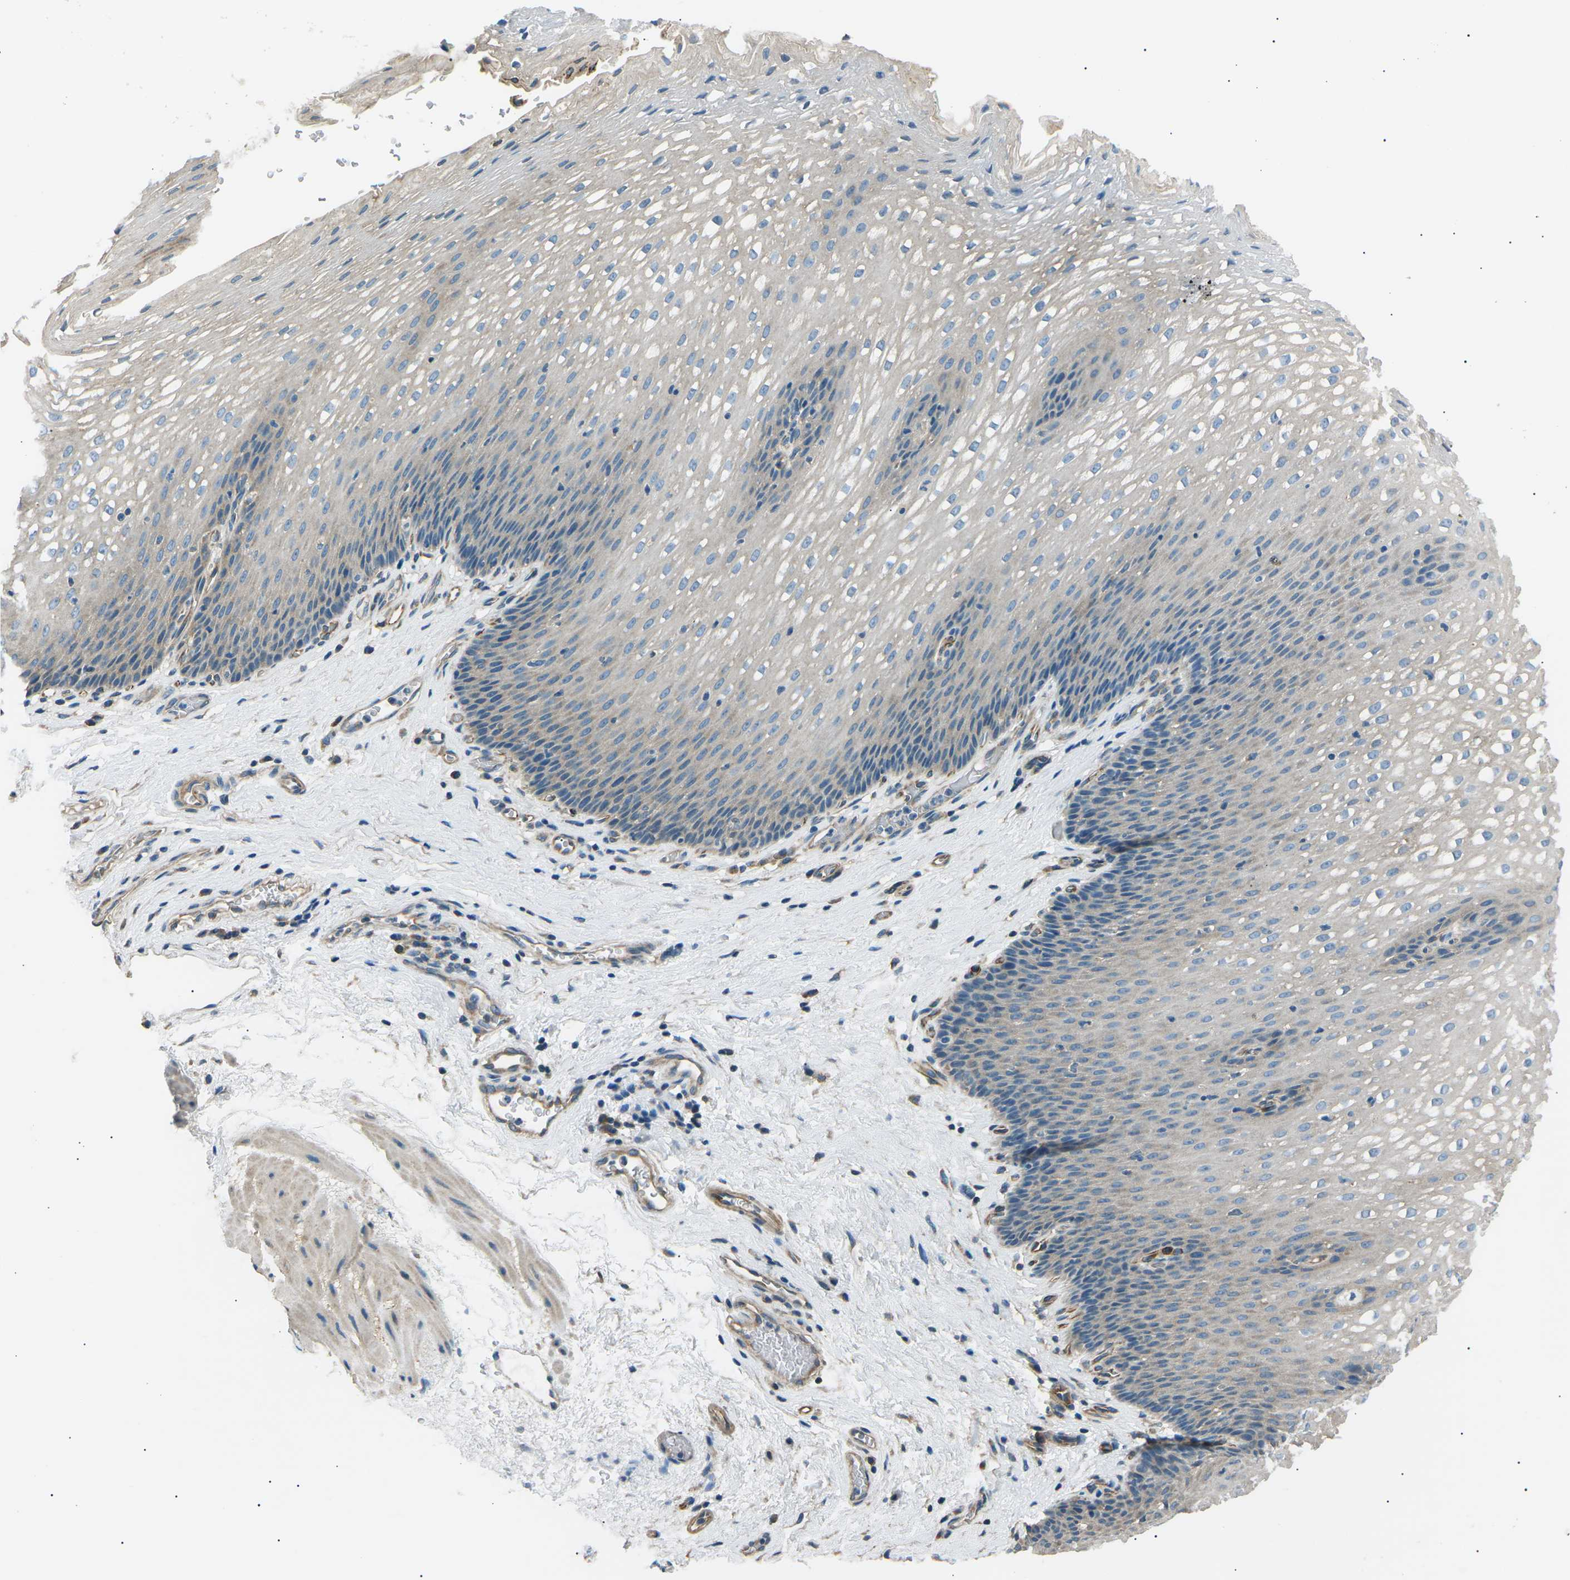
{"staining": {"intensity": "weak", "quantity": "<25%", "location": "cytoplasmic/membranous"}, "tissue": "esophagus", "cell_type": "Squamous epithelial cells", "image_type": "normal", "snomed": [{"axis": "morphology", "description": "Normal tissue, NOS"}, {"axis": "topography", "description": "Esophagus"}], "caption": "The micrograph shows no significant staining in squamous epithelial cells of esophagus. Brightfield microscopy of immunohistochemistry (IHC) stained with DAB (3,3'-diaminobenzidine) (brown) and hematoxylin (blue), captured at high magnification.", "gene": "SLK", "patient": {"sex": "male", "age": 48}}